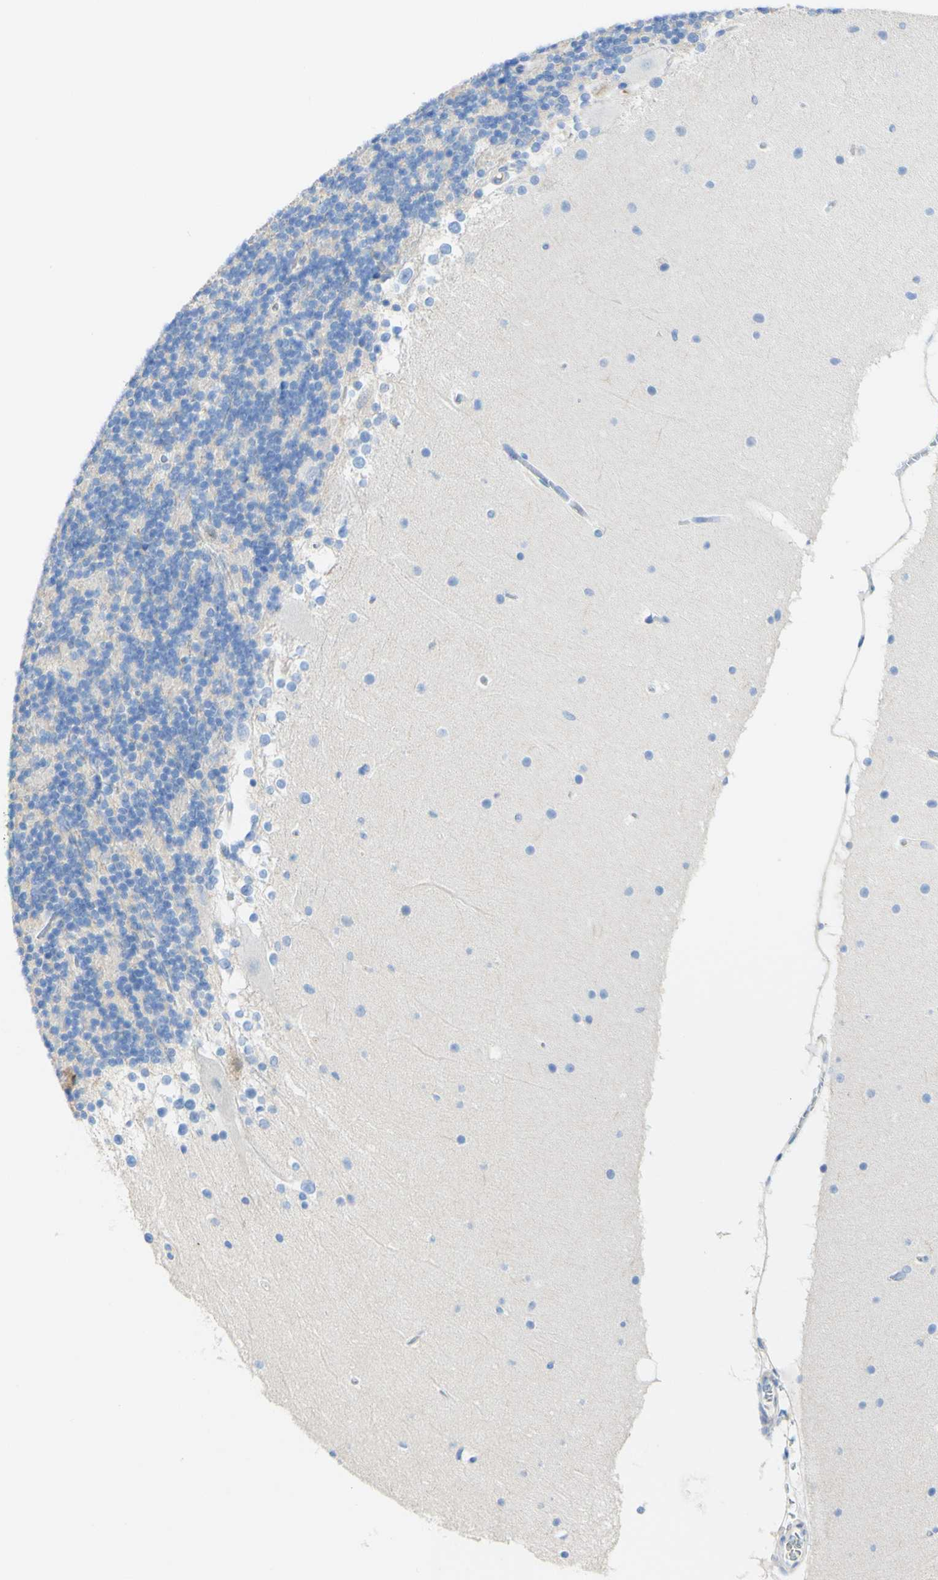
{"staining": {"intensity": "negative", "quantity": "none", "location": "none"}, "tissue": "cerebellum", "cell_type": "Cells in granular layer", "image_type": "normal", "snomed": [{"axis": "morphology", "description": "Normal tissue, NOS"}, {"axis": "topography", "description": "Cerebellum"}], "caption": "Cerebellum was stained to show a protein in brown. There is no significant positivity in cells in granular layer. (DAB immunohistochemistry, high magnification).", "gene": "PIGR", "patient": {"sex": "female", "age": 19}}